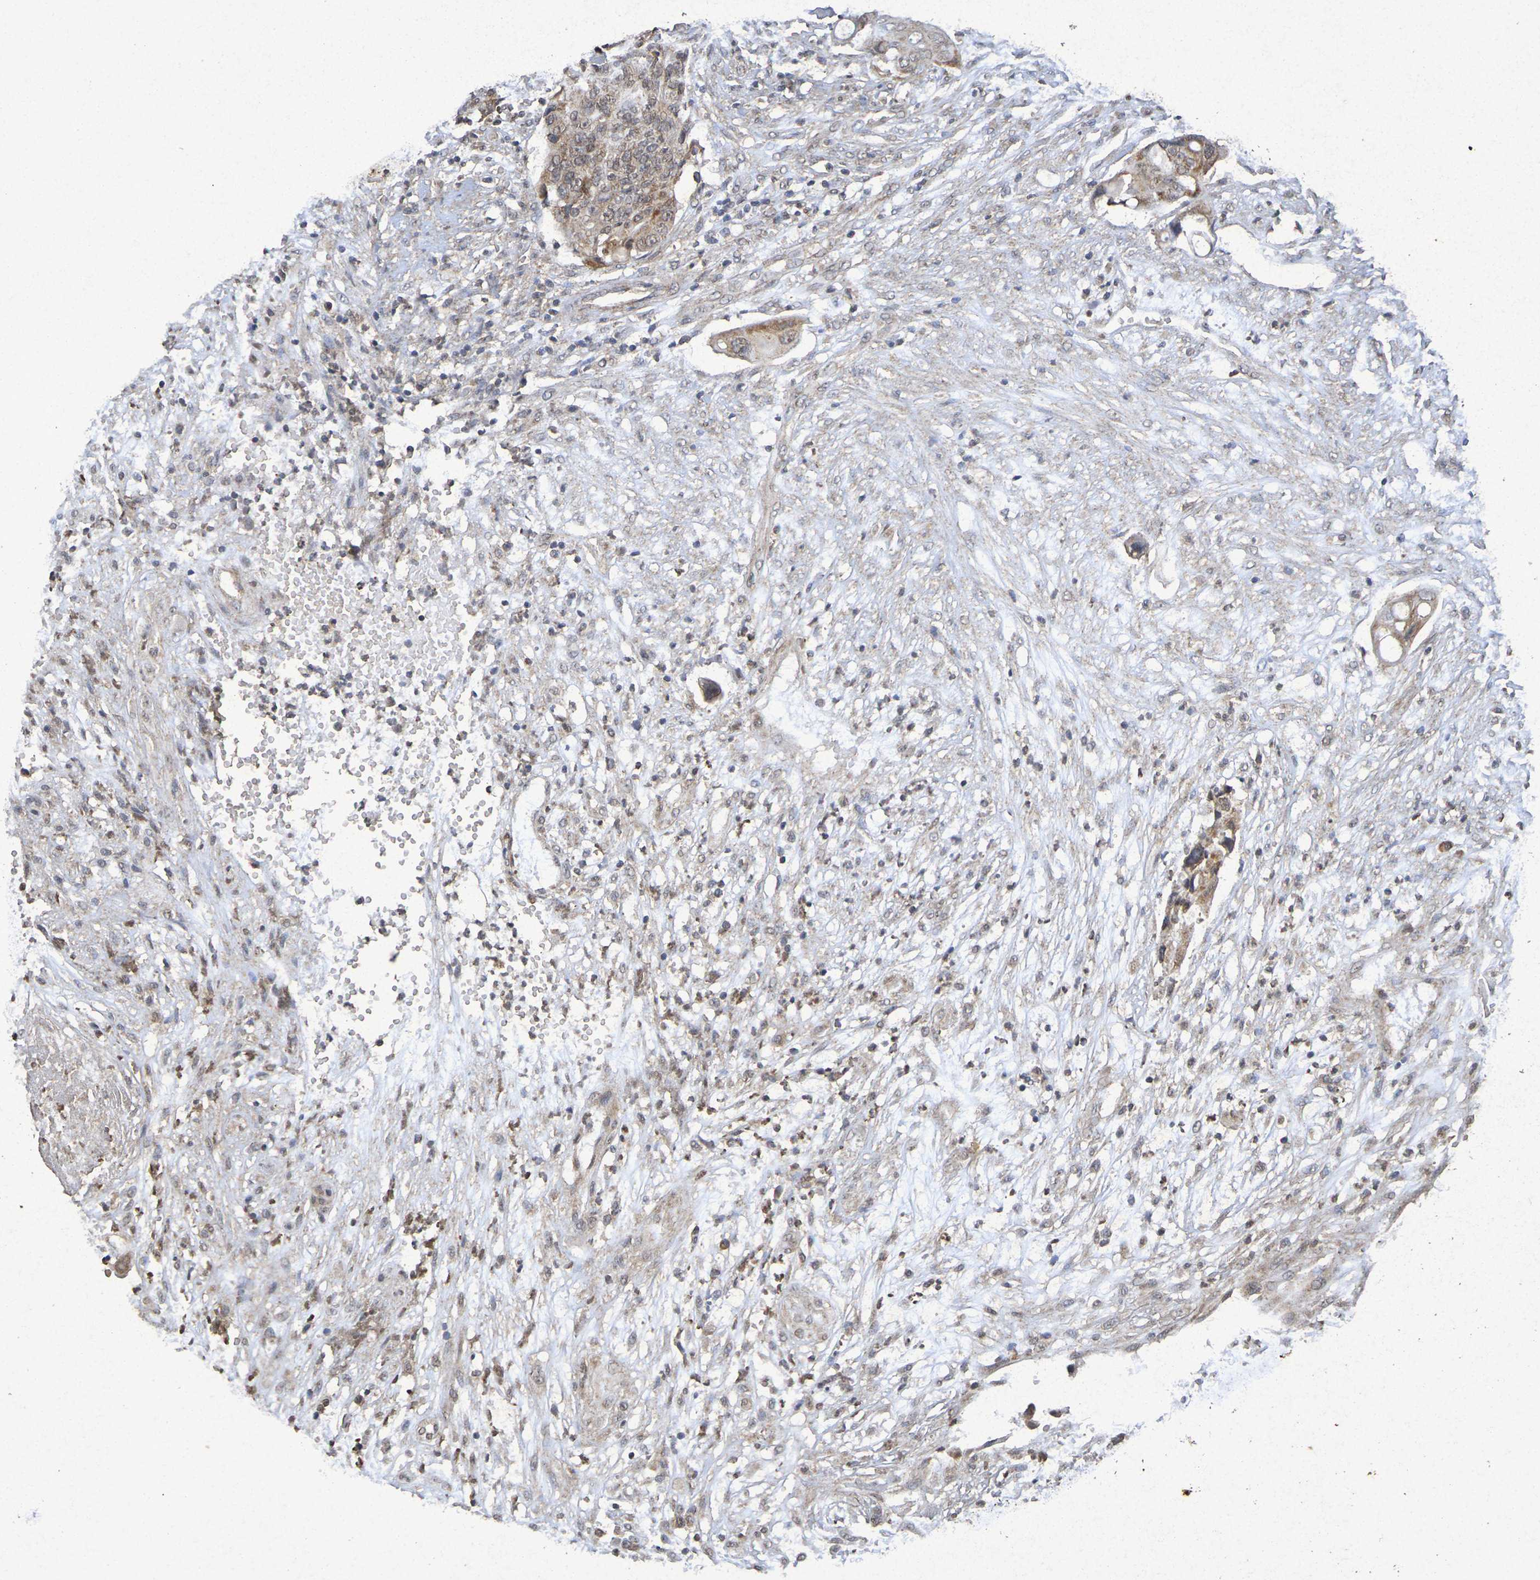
{"staining": {"intensity": "moderate", "quantity": ">75%", "location": "cytoplasmic/membranous"}, "tissue": "colorectal cancer", "cell_type": "Tumor cells", "image_type": "cancer", "snomed": [{"axis": "morphology", "description": "Adenocarcinoma, NOS"}, {"axis": "topography", "description": "Colon"}], "caption": "Protein staining shows moderate cytoplasmic/membranous positivity in approximately >75% of tumor cells in colorectal adenocarcinoma.", "gene": "GUCY1A2", "patient": {"sex": "female", "age": 57}}